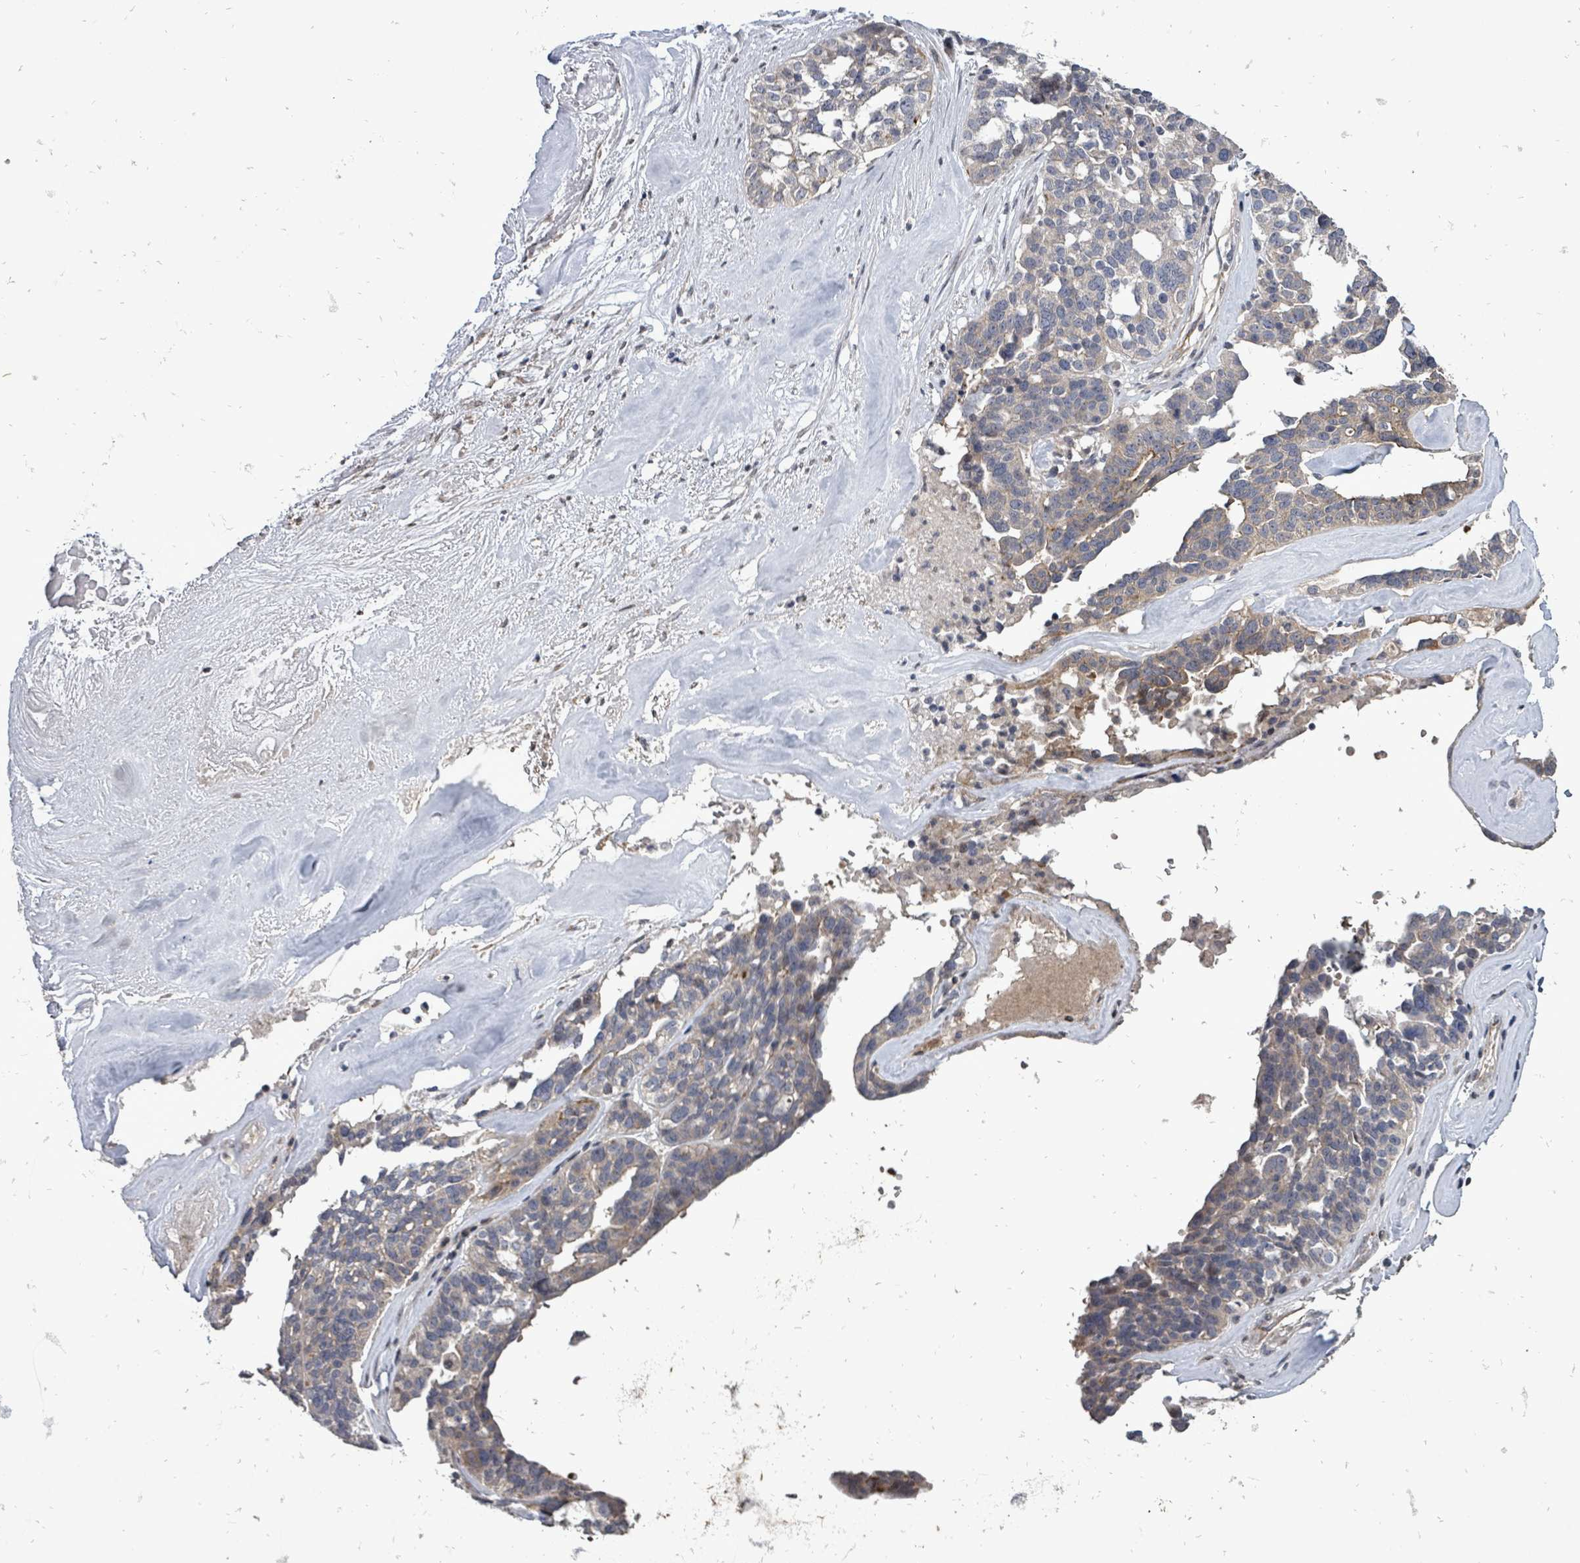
{"staining": {"intensity": "weak", "quantity": "<25%", "location": "cytoplasmic/membranous"}, "tissue": "ovarian cancer", "cell_type": "Tumor cells", "image_type": "cancer", "snomed": [{"axis": "morphology", "description": "Cystadenocarcinoma, serous, NOS"}, {"axis": "topography", "description": "Ovary"}], "caption": "The micrograph exhibits no staining of tumor cells in ovarian serous cystadenocarcinoma. Brightfield microscopy of immunohistochemistry (IHC) stained with DAB (brown) and hematoxylin (blue), captured at high magnification.", "gene": "RALGAPB", "patient": {"sex": "female", "age": 59}}